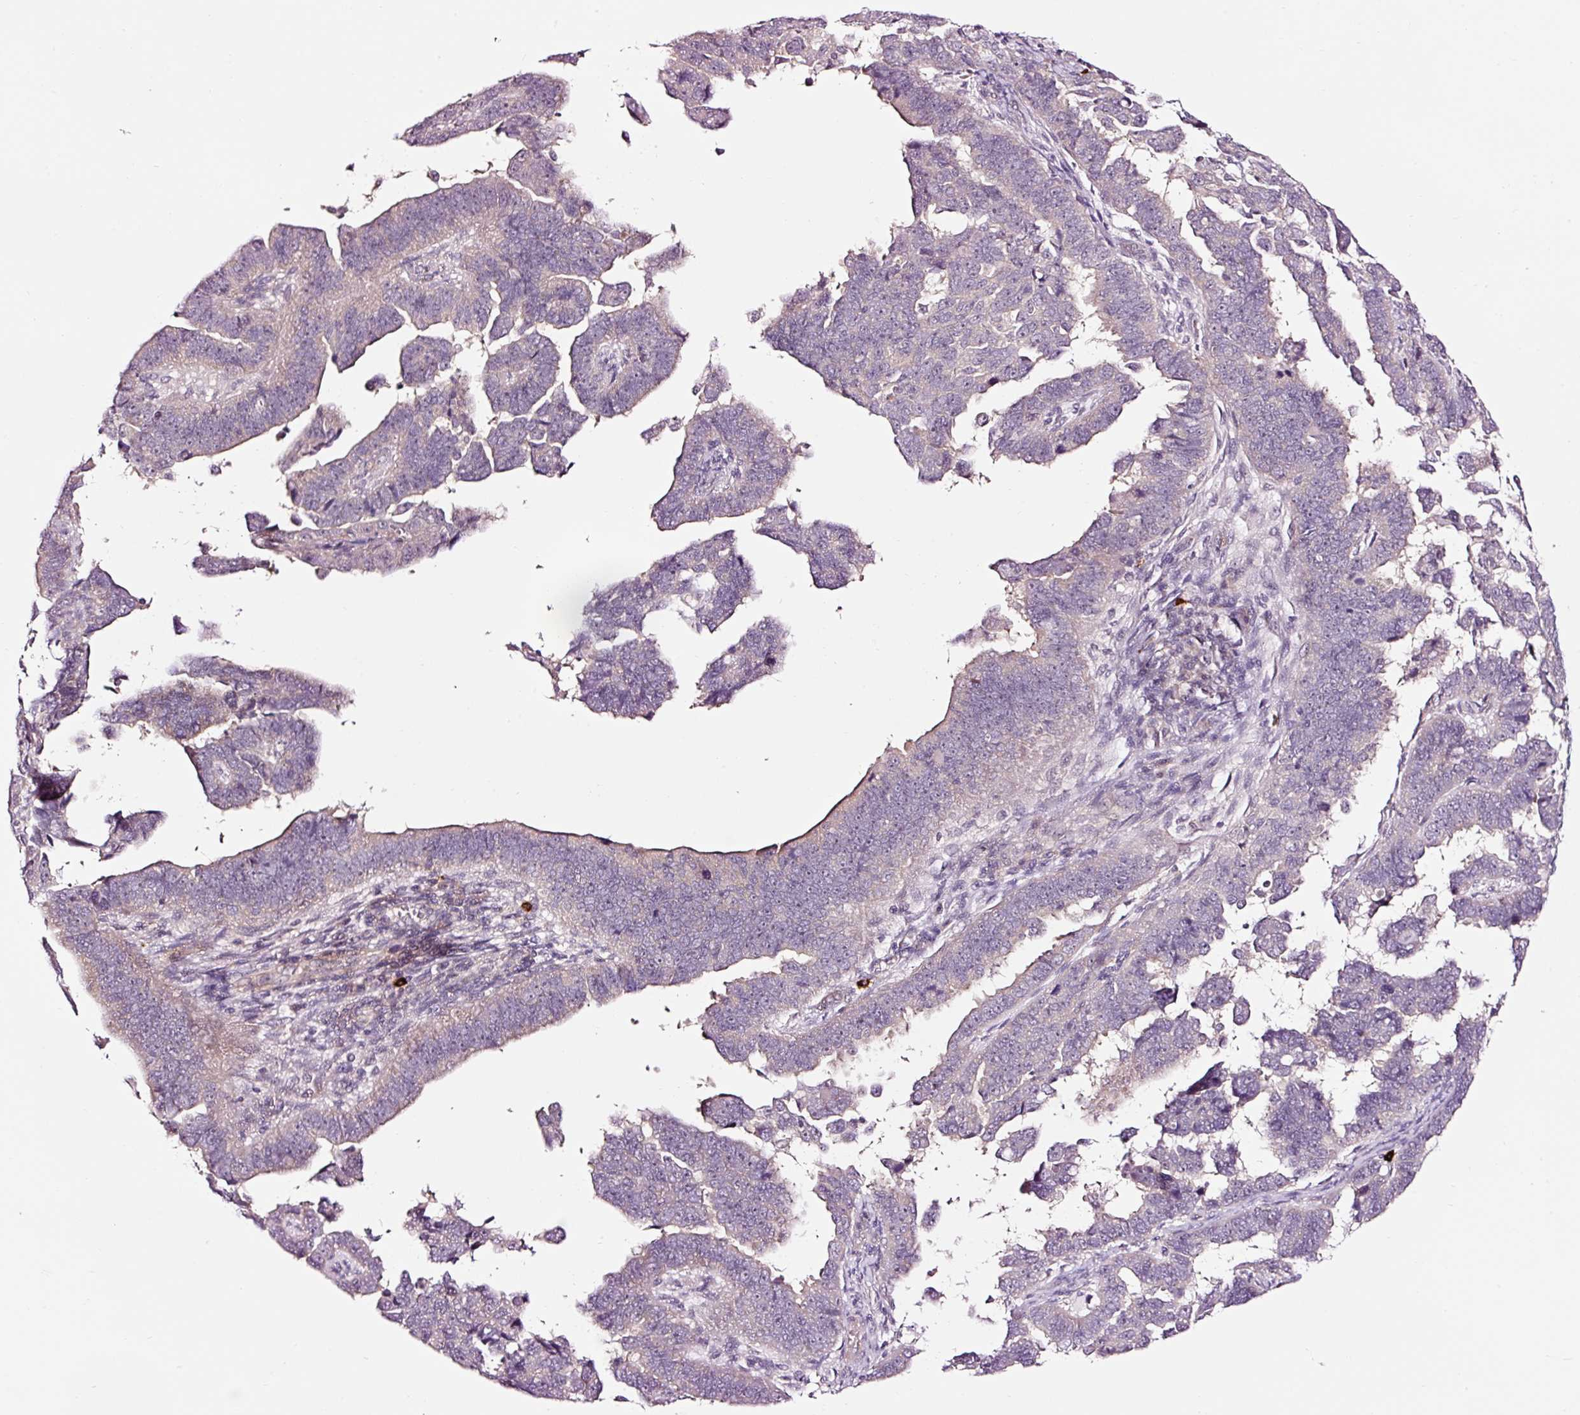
{"staining": {"intensity": "weak", "quantity": "25%-75%", "location": "cytoplasmic/membranous"}, "tissue": "endometrial cancer", "cell_type": "Tumor cells", "image_type": "cancer", "snomed": [{"axis": "morphology", "description": "Adenocarcinoma, NOS"}, {"axis": "topography", "description": "Endometrium"}], "caption": "Tumor cells display low levels of weak cytoplasmic/membranous expression in about 25%-75% of cells in human endometrial cancer.", "gene": "UTP14A", "patient": {"sex": "female", "age": 75}}